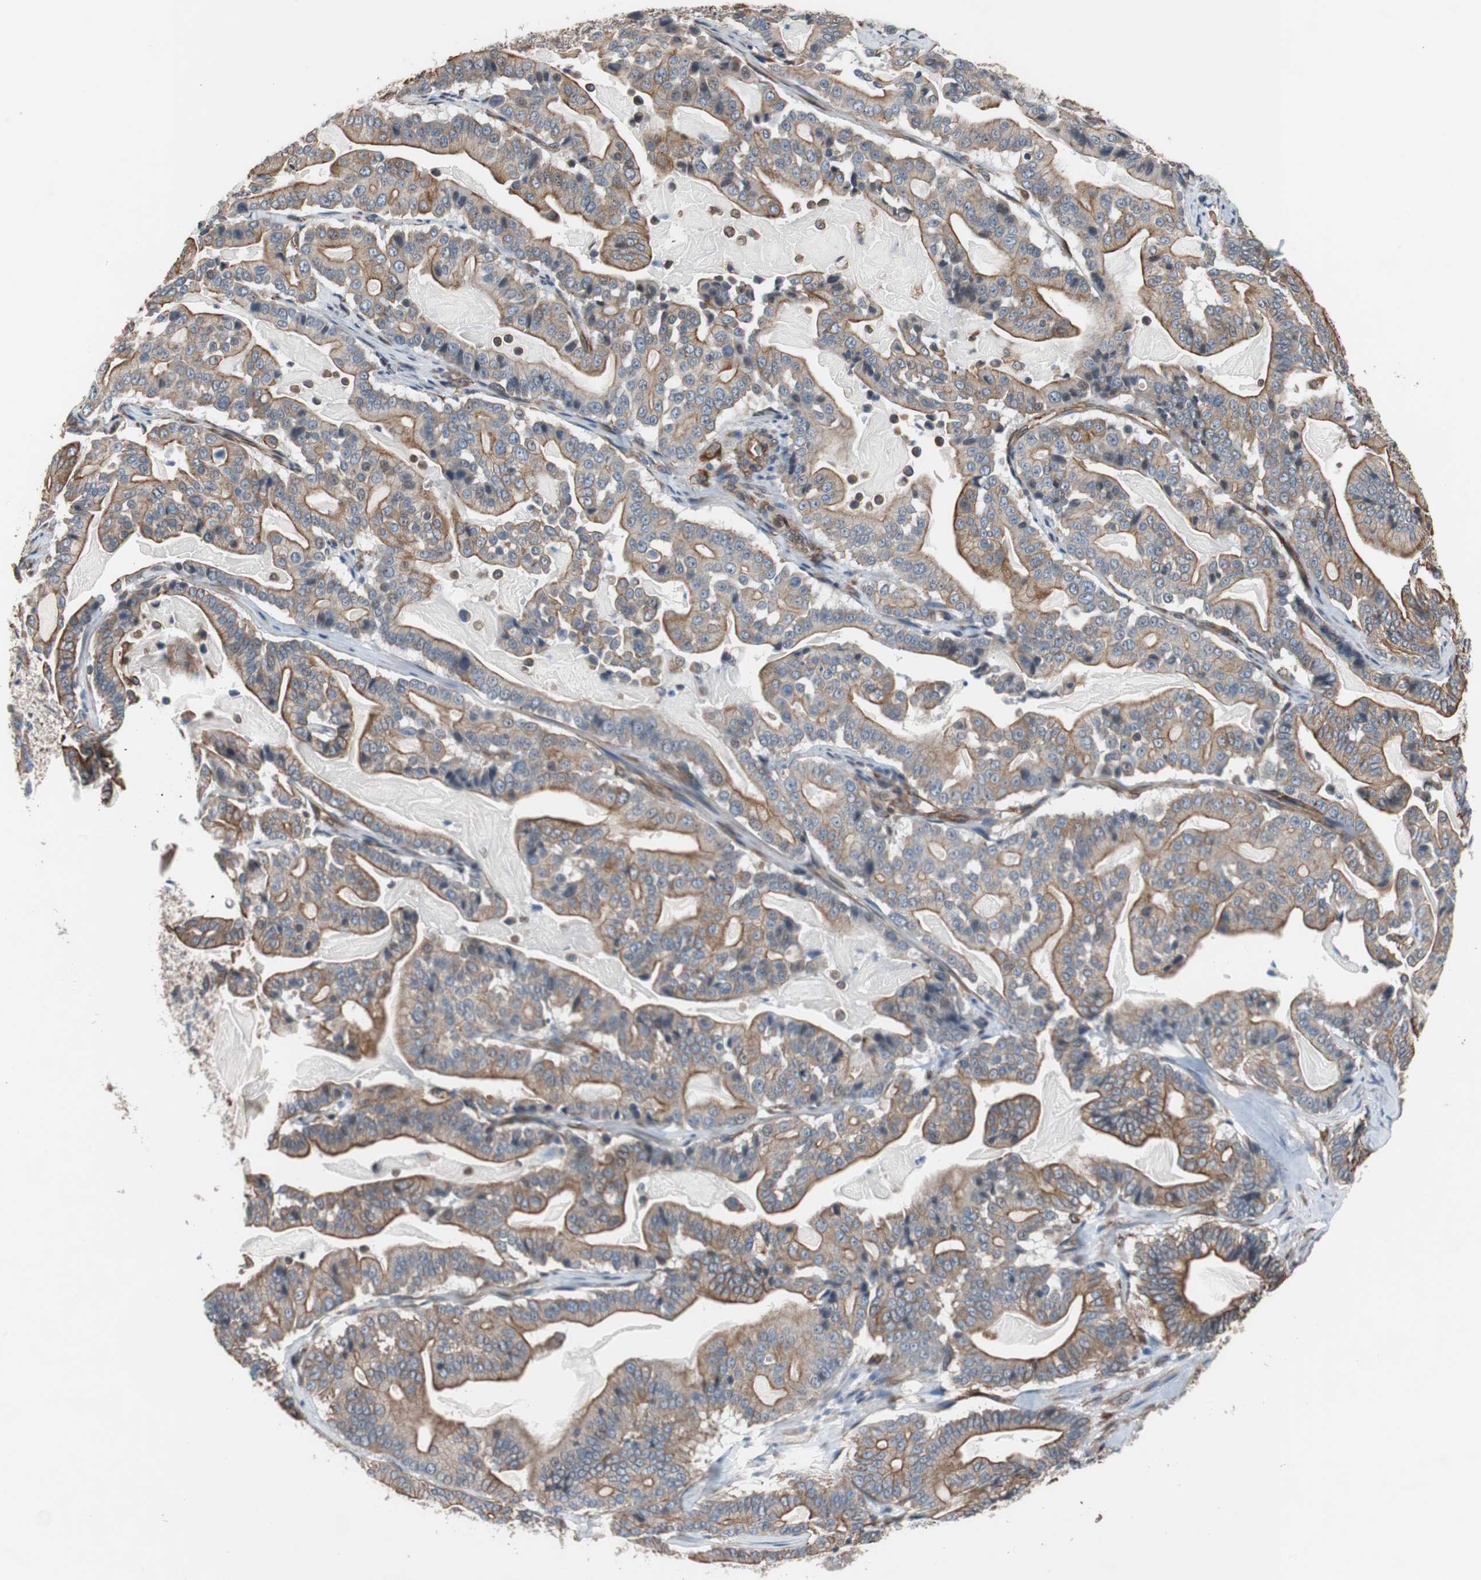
{"staining": {"intensity": "moderate", "quantity": "25%-75%", "location": "cytoplasmic/membranous"}, "tissue": "pancreatic cancer", "cell_type": "Tumor cells", "image_type": "cancer", "snomed": [{"axis": "morphology", "description": "Adenocarcinoma, NOS"}, {"axis": "topography", "description": "Pancreas"}], "caption": "DAB (3,3'-diaminobenzidine) immunohistochemical staining of human pancreatic cancer displays moderate cytoplasmic/membranous protein expression in approximately 25%-75% of tumor cells. (DAB (3,3'-diaminobenzidine) = brown stain, brightfield microscopy at high magnification).", "gene": "KIF3B", "patient": {"sex": "male", "age": 63}}